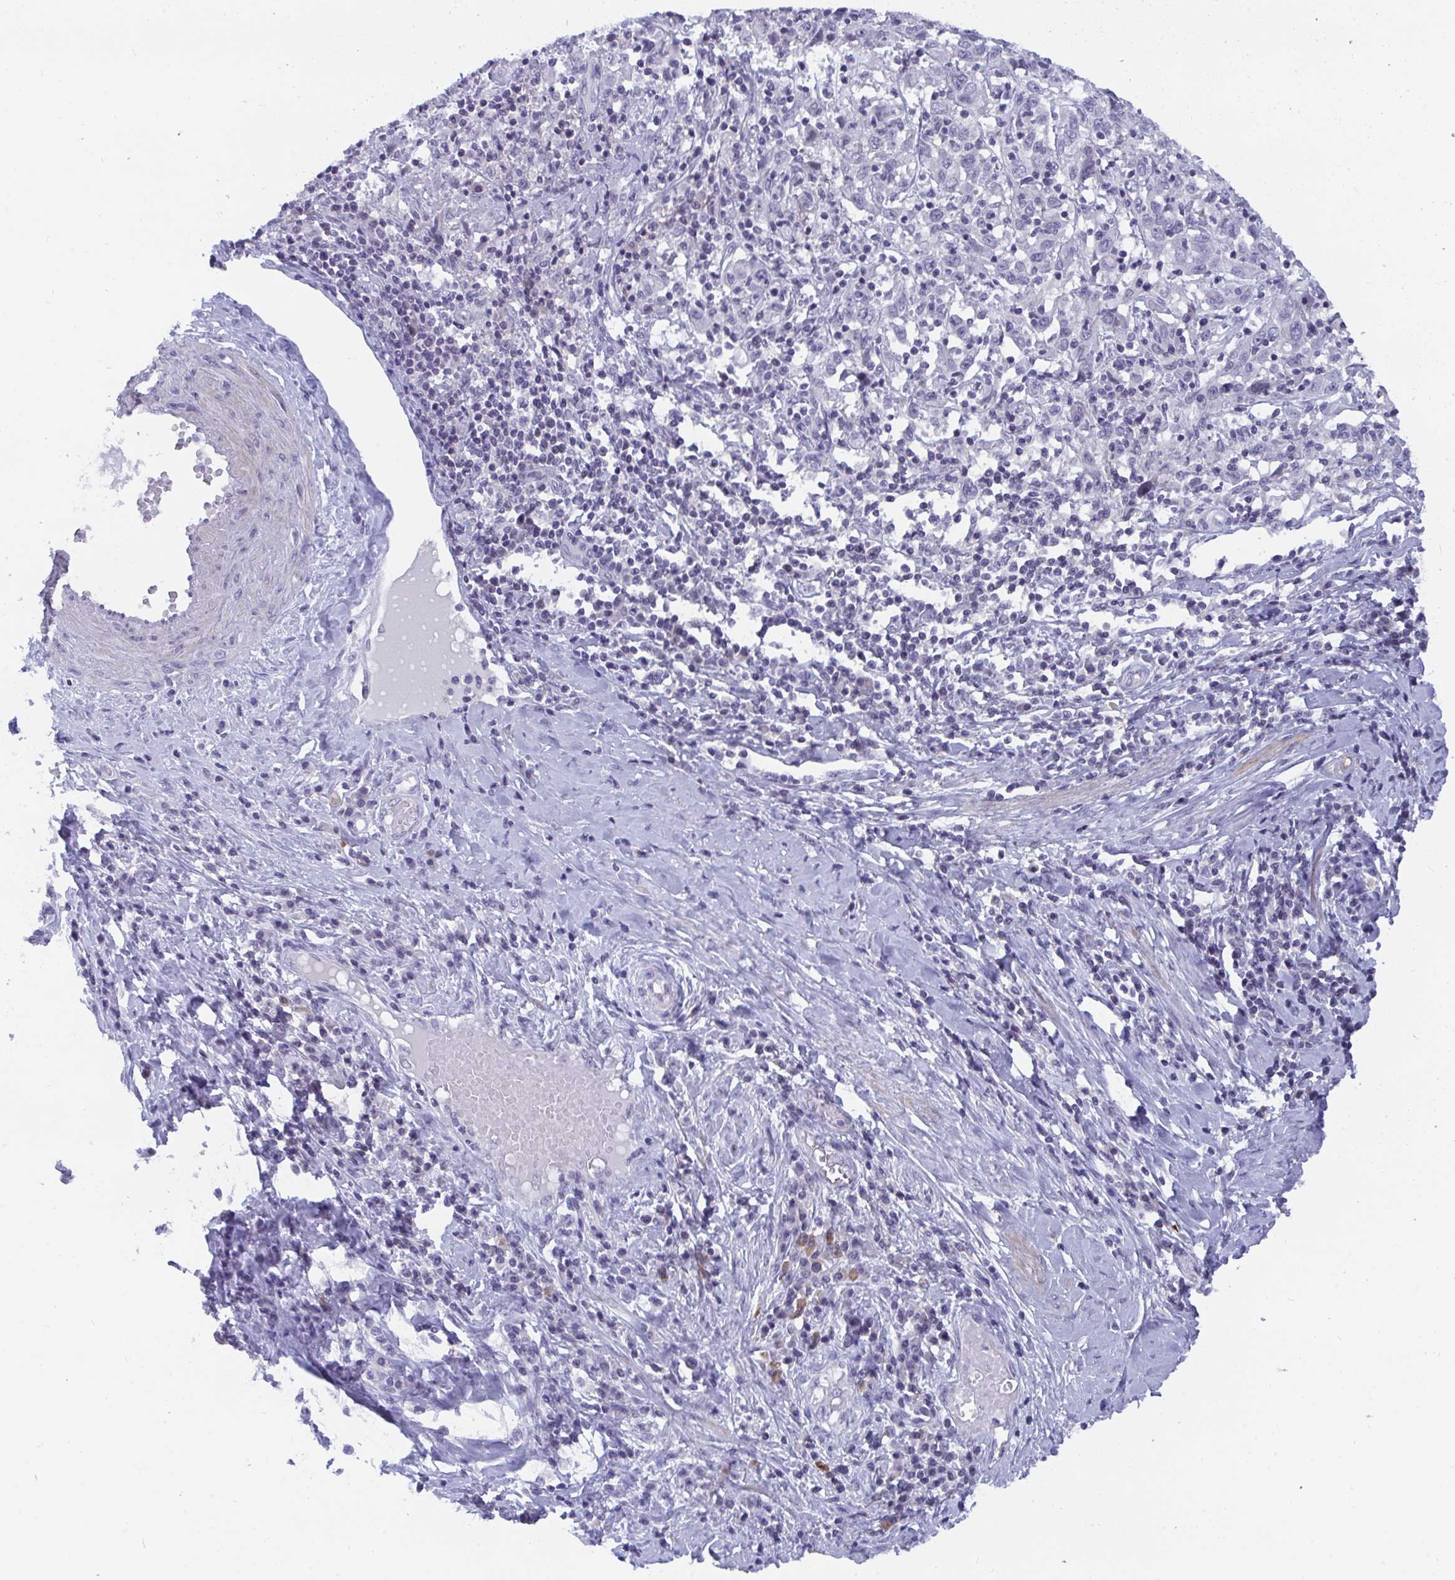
{"staining": {"intensity": "negative", "quantity": "none", "location": "none"}, "tissue": "cervical cancer", "cell_type": "Tumor cells", "image_type": "cancer", "snomed": [{"axis": "morphology", "description": "Squamous cell carcinoma, NOS"}, {"axis": "topography", "description": "Cervix"}], "caption": "Immunohistochemistry micrograph of human cervical squamous cell carcinoma stained for a protein (brown), which shows no staining in tumor cells.", "gene": "BMAL2", "patient": {"sex": "female", "age": 46}}